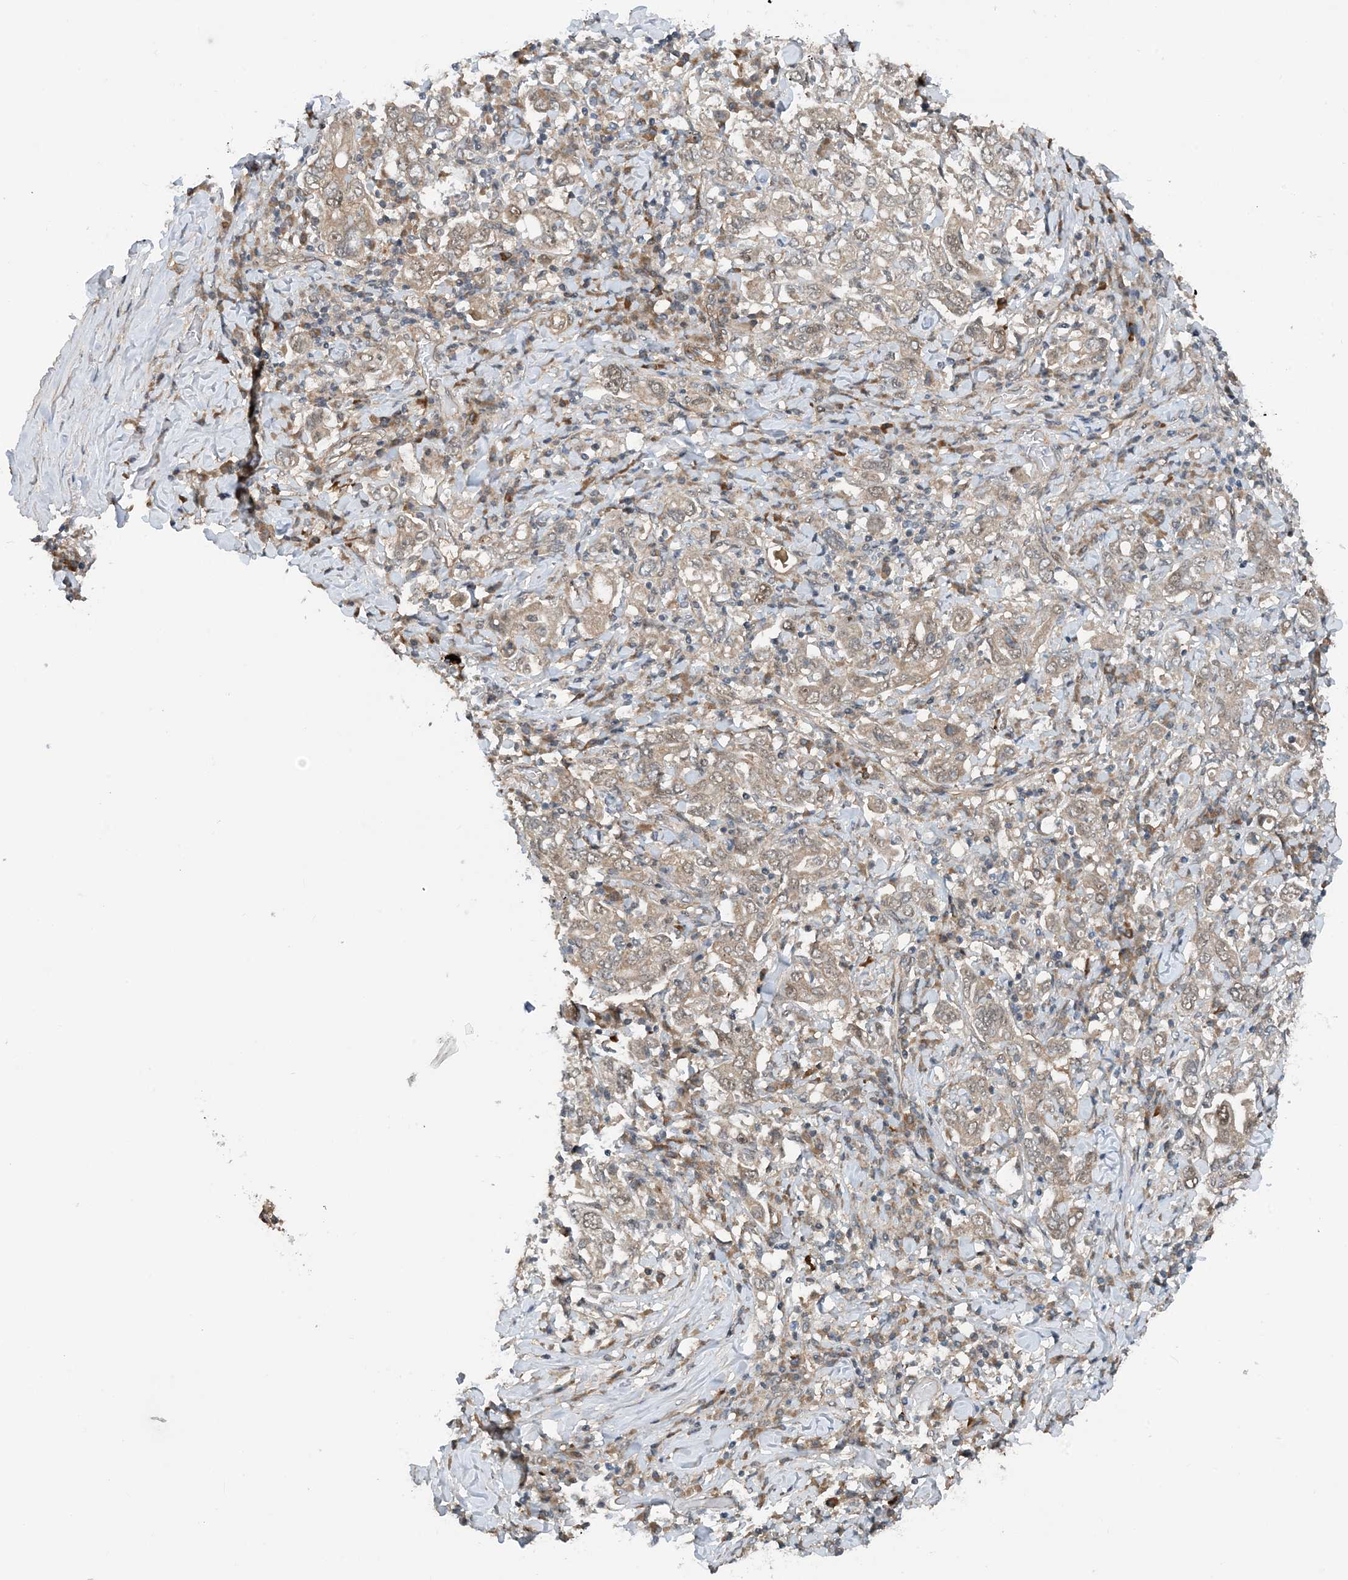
{"staining": {"intensity": "weak", "quantity": ">75%", "location": "cytoplasmic/membranous"}, "tissue": "stomach cancer", "cell_type": "Tumor cells", "image_type": "cancer", "snomed": [{"axis": "morphology", "description": "Adenocarcinoma, NOS"}, {"axis": "topography", "description": "Stomach, upper"}], "caption": "Human stomach adenocarcinoma stained for a protein (brown) exhibits weak cytoplasmic/membranous positive expression in about >75% of tumor cells.", "gene": "HEMK1", "patient": {"sex": "male", "age": 62}}